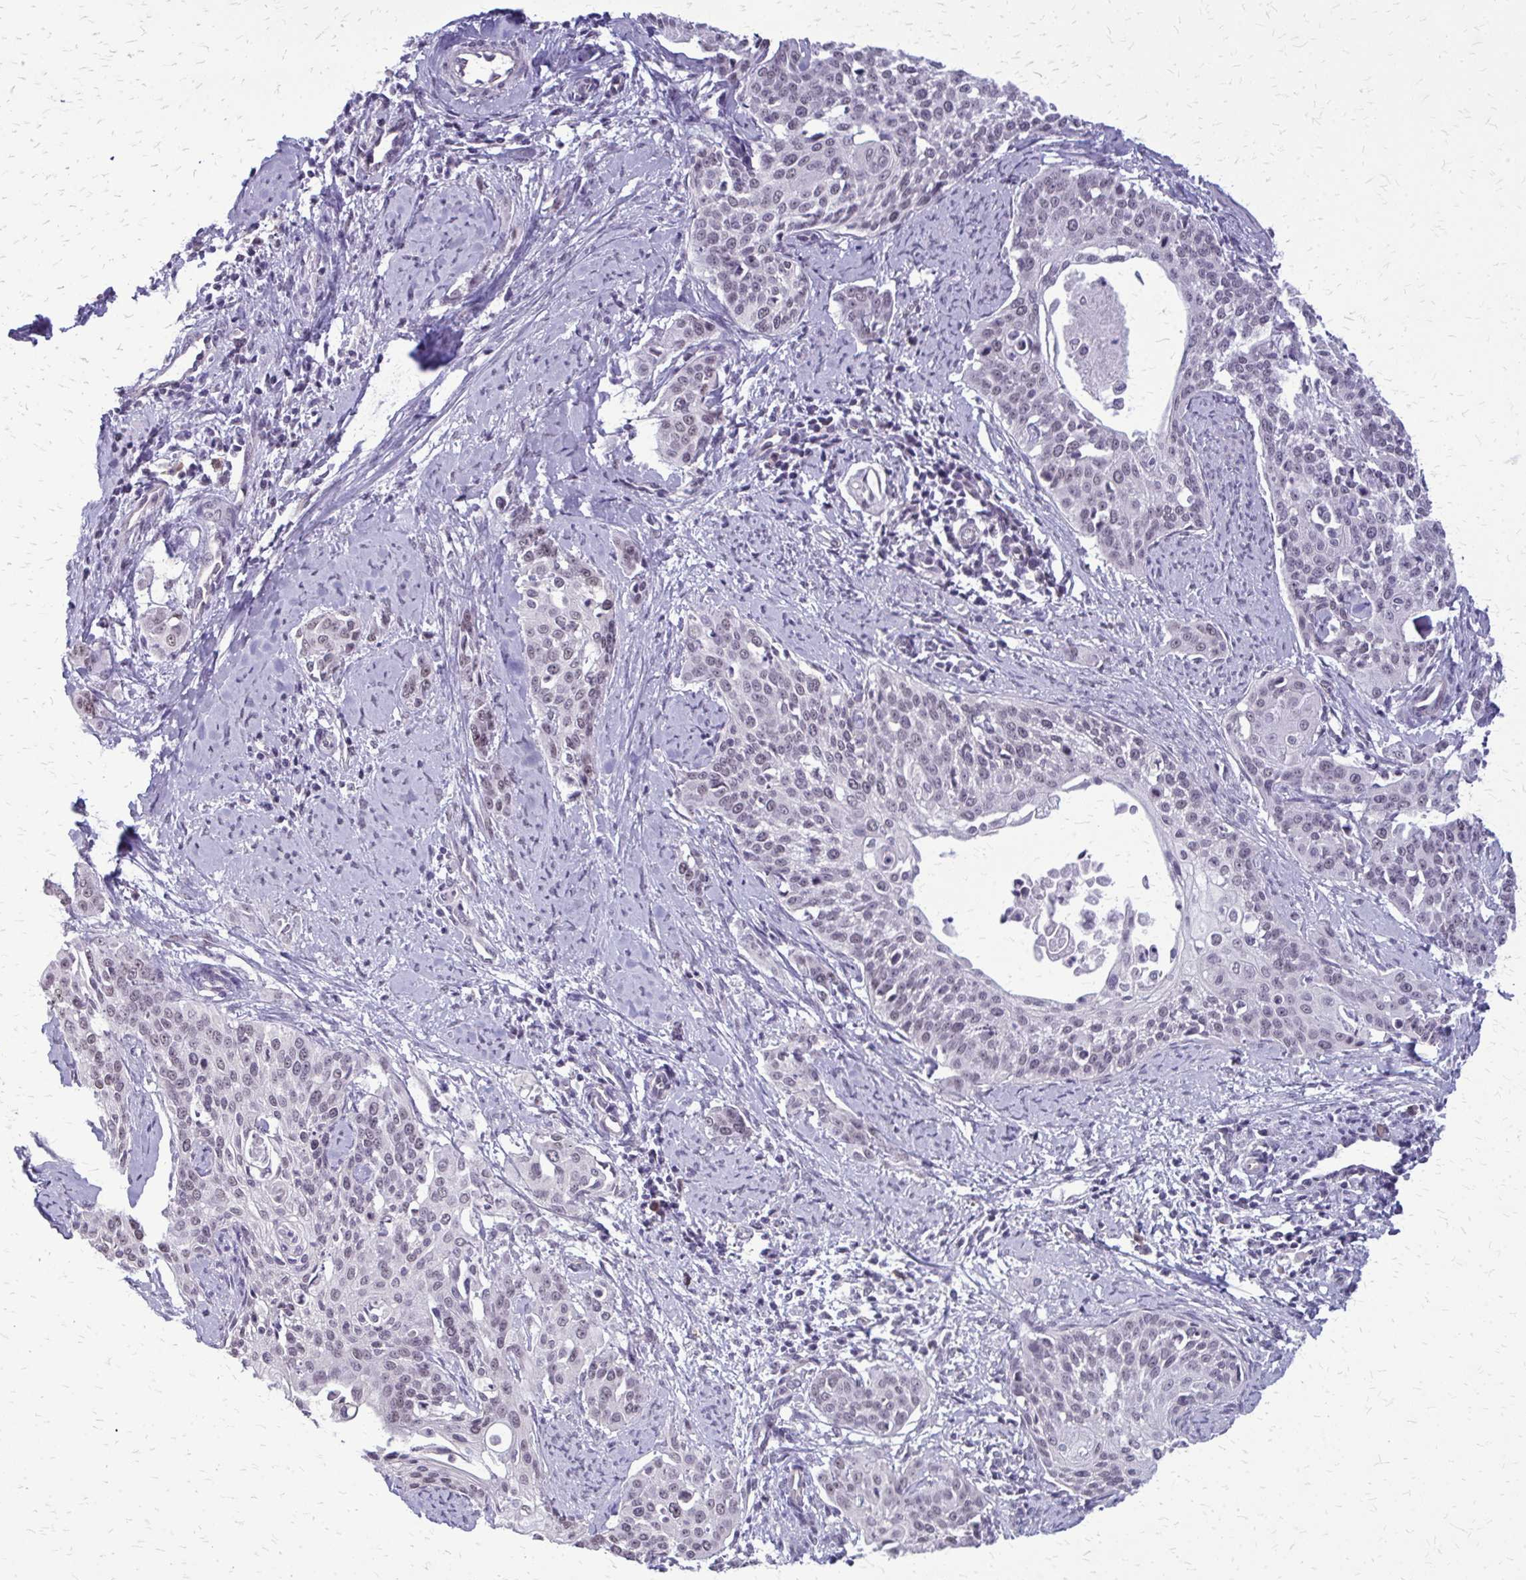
{"staining": {"intensity": "negative", "quantity": "none", "location": "none"}, "tissue": "cervical cancer", "cell_type": "Tumor cells", "image_type": "cancer", "snomed": [{"axis": "morphology", "description": "Squamous cell carcinoma, NOS"}, {"axis": "topography", "description": "Cervix"}], "caption": "This is an immunohistochemistry photomicrograph of squamous cell carcinoma (cervical). There is no staining in tumor cells.", "gene": "PLCB1", "patient": {"sex": "female", "age": 44}}